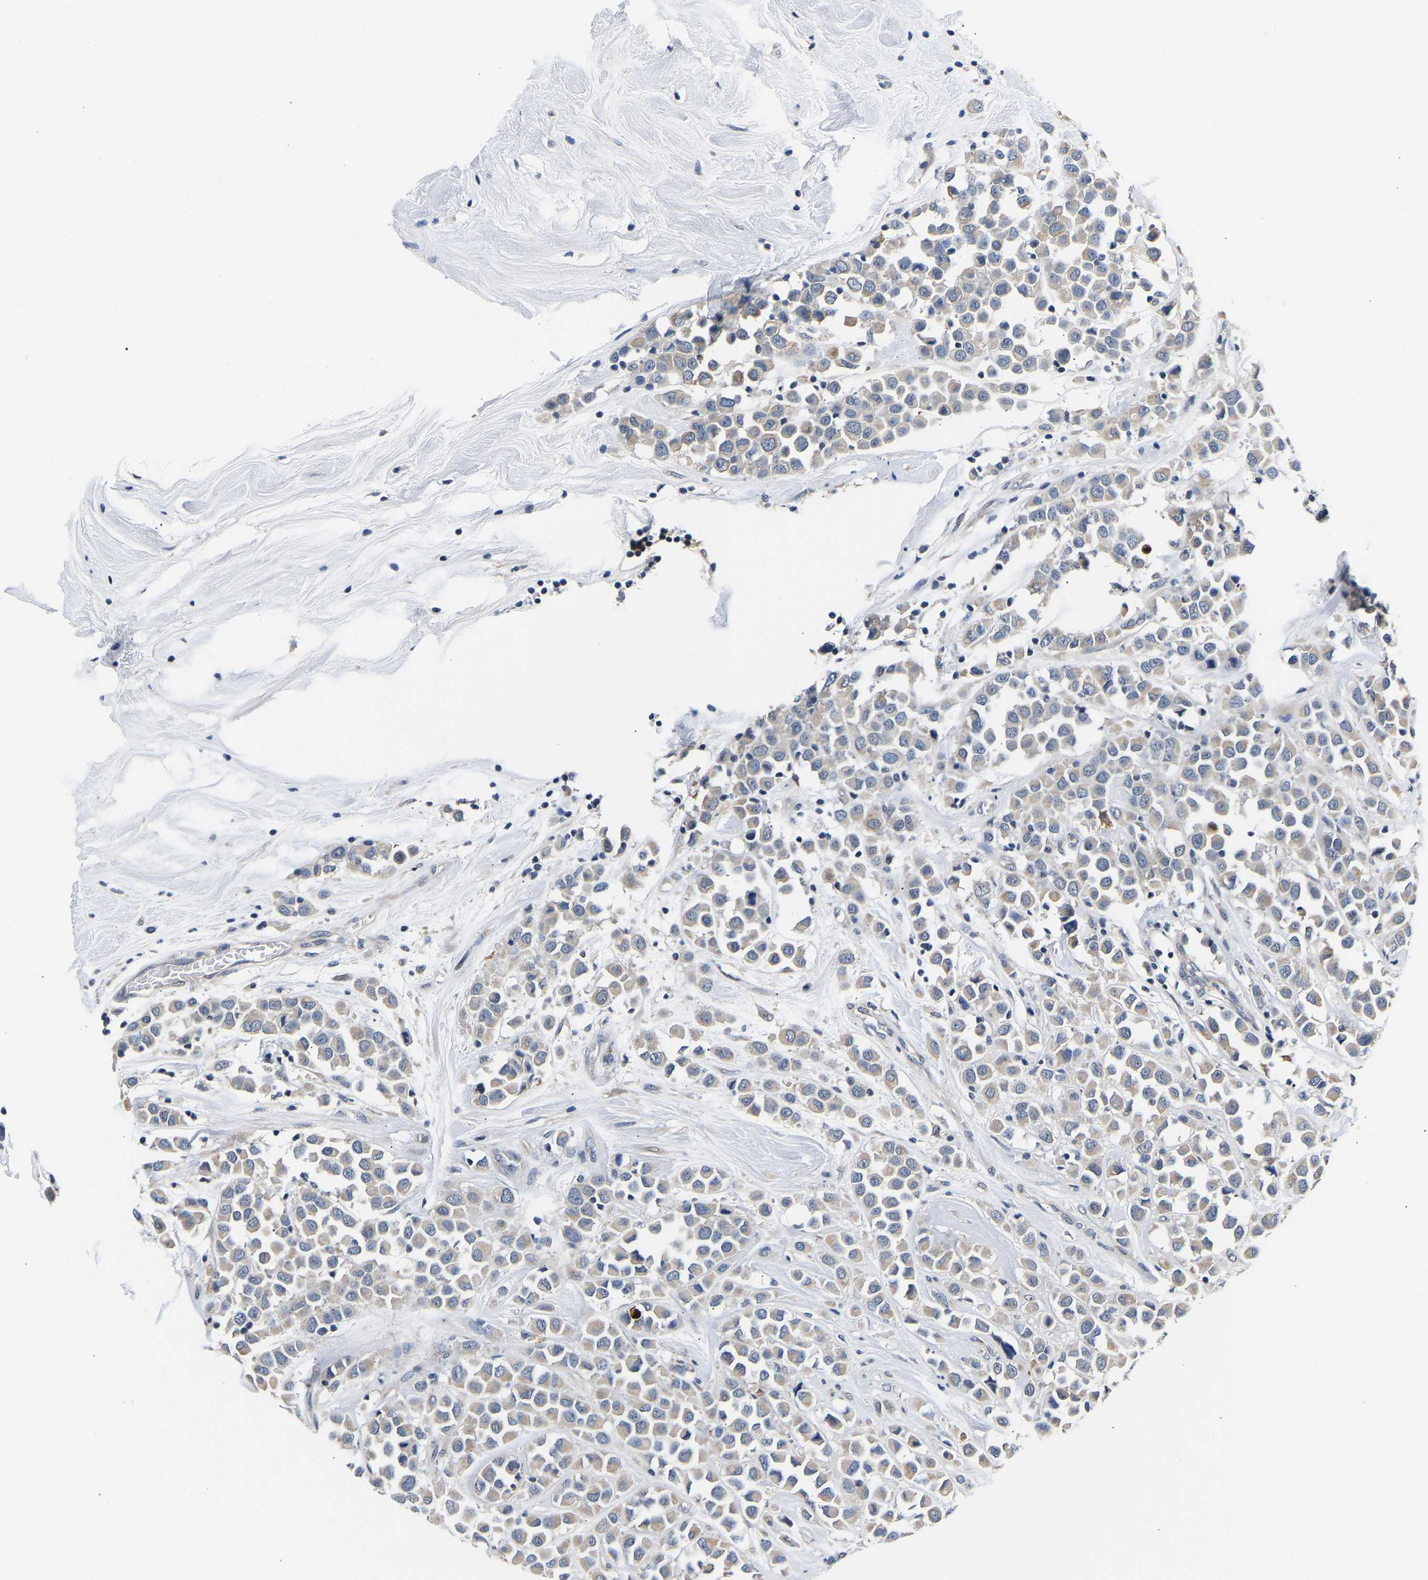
{"staining": {"intensity": "weak", "quantity": "25%-75%", "location": "cytoplasmic/membranous"}, "tissue": "breast cancer", "cell_type": "Tumor cells", "image_type": "cancer", "snomed": [{"axis": "morphology", "description": "Duct carcinoma"}, {"axis": "topography", "description": "Breast"}], "caption": "Protein staining reveals weak cytoplasmic/membranous staining in approximately 25%-75% of tumor cells in breast cancer.", "gene": "METTL16", "patient": {"sex": "female", "age": 61}}